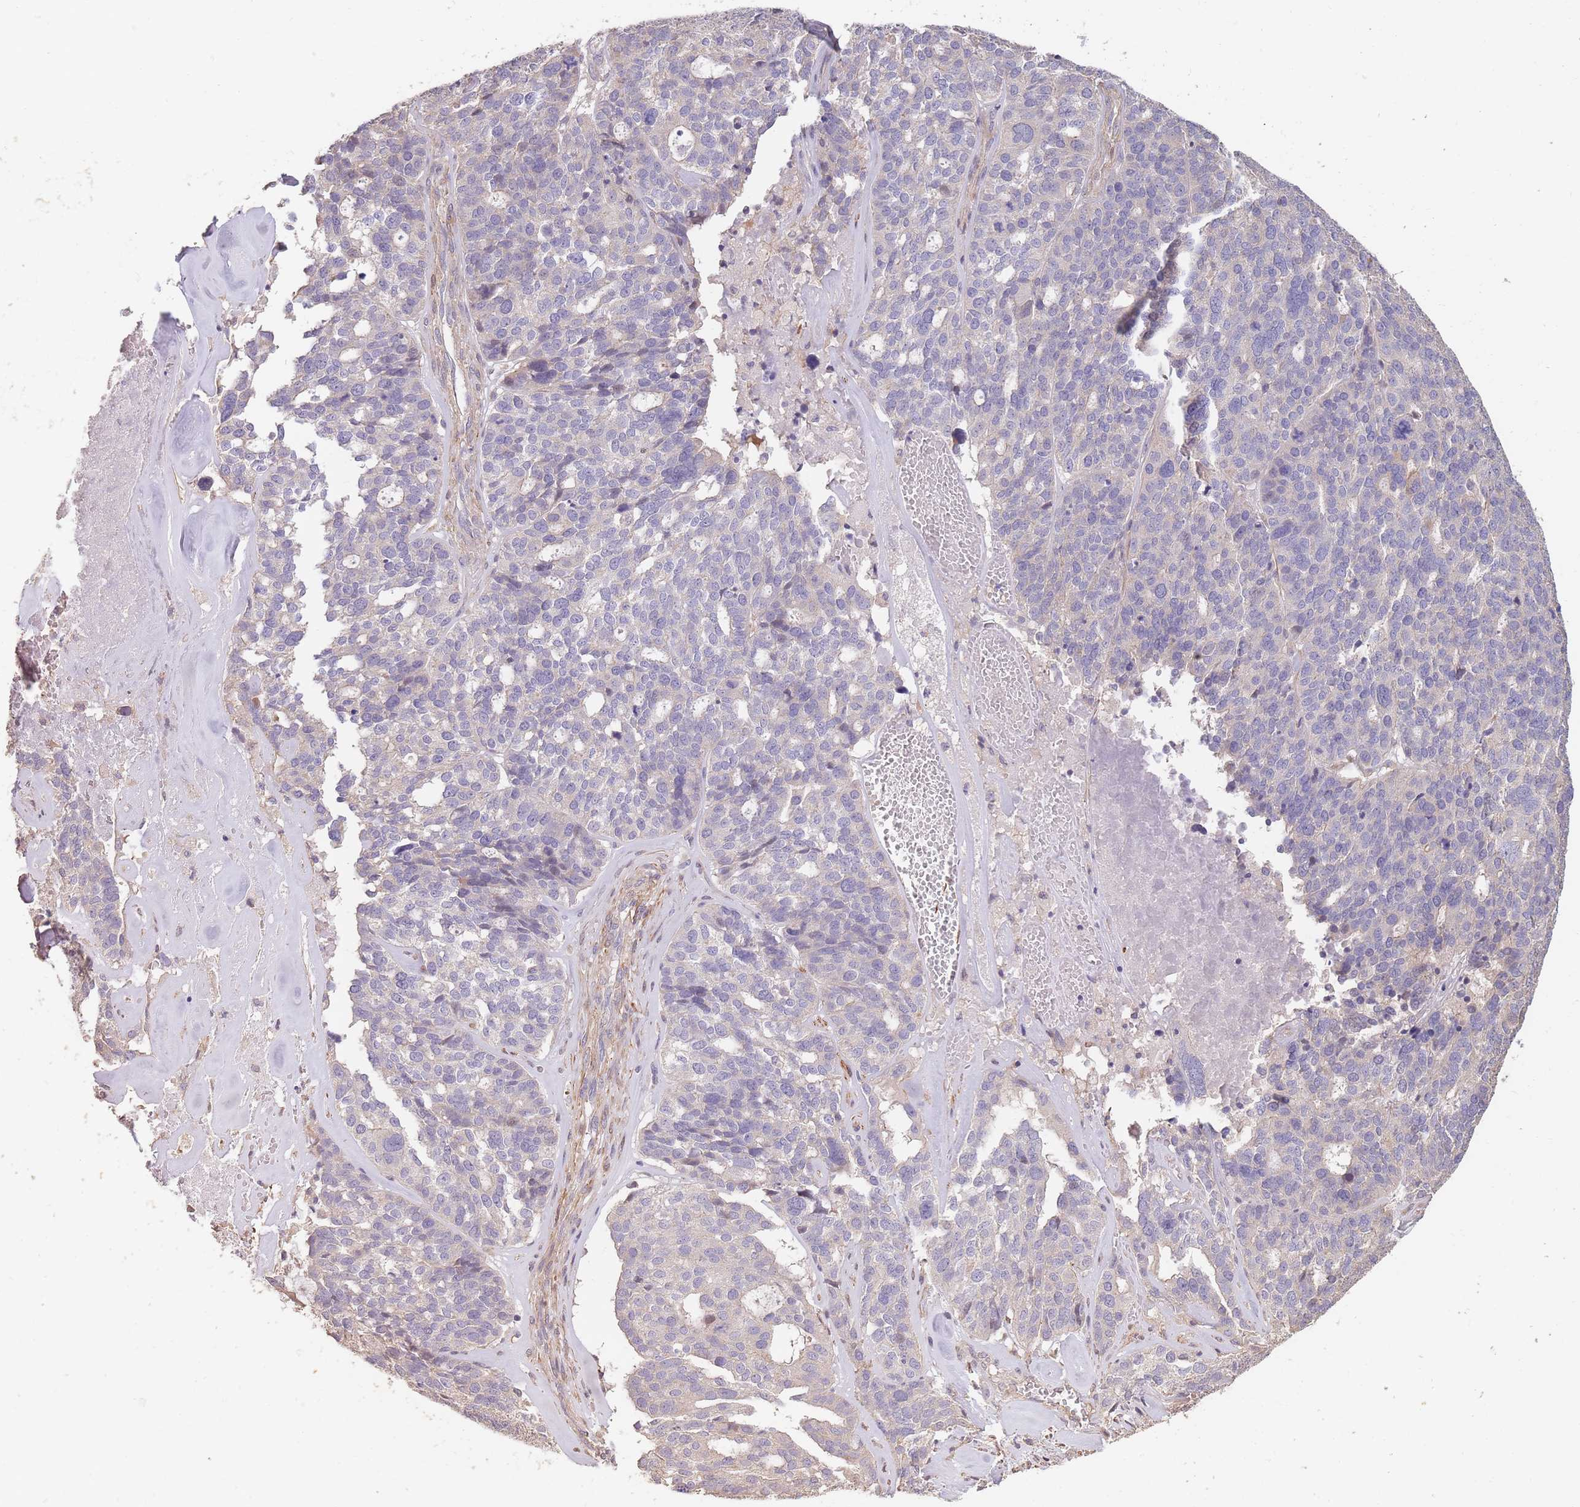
{"staining": {"intensity": "negative", "quantity": "none", "location": "none"}, "tissue": "ovarian cancer", "cell_type": "Tumor cells", "image_type": "cancer", "snomed": [{"axis": "morphology", "description": "Cystadenocarcinoma, serous, NOS"}, {"axis": "topography", "description": "Ovary"}], "caption": "Ovarian serous cystadenocarcinoma stained for a protein using immunohistochemistry exhibits no staining tumor cells.", "gene": "NLRC4", "patient": {"sex": "female", "age": 59}}